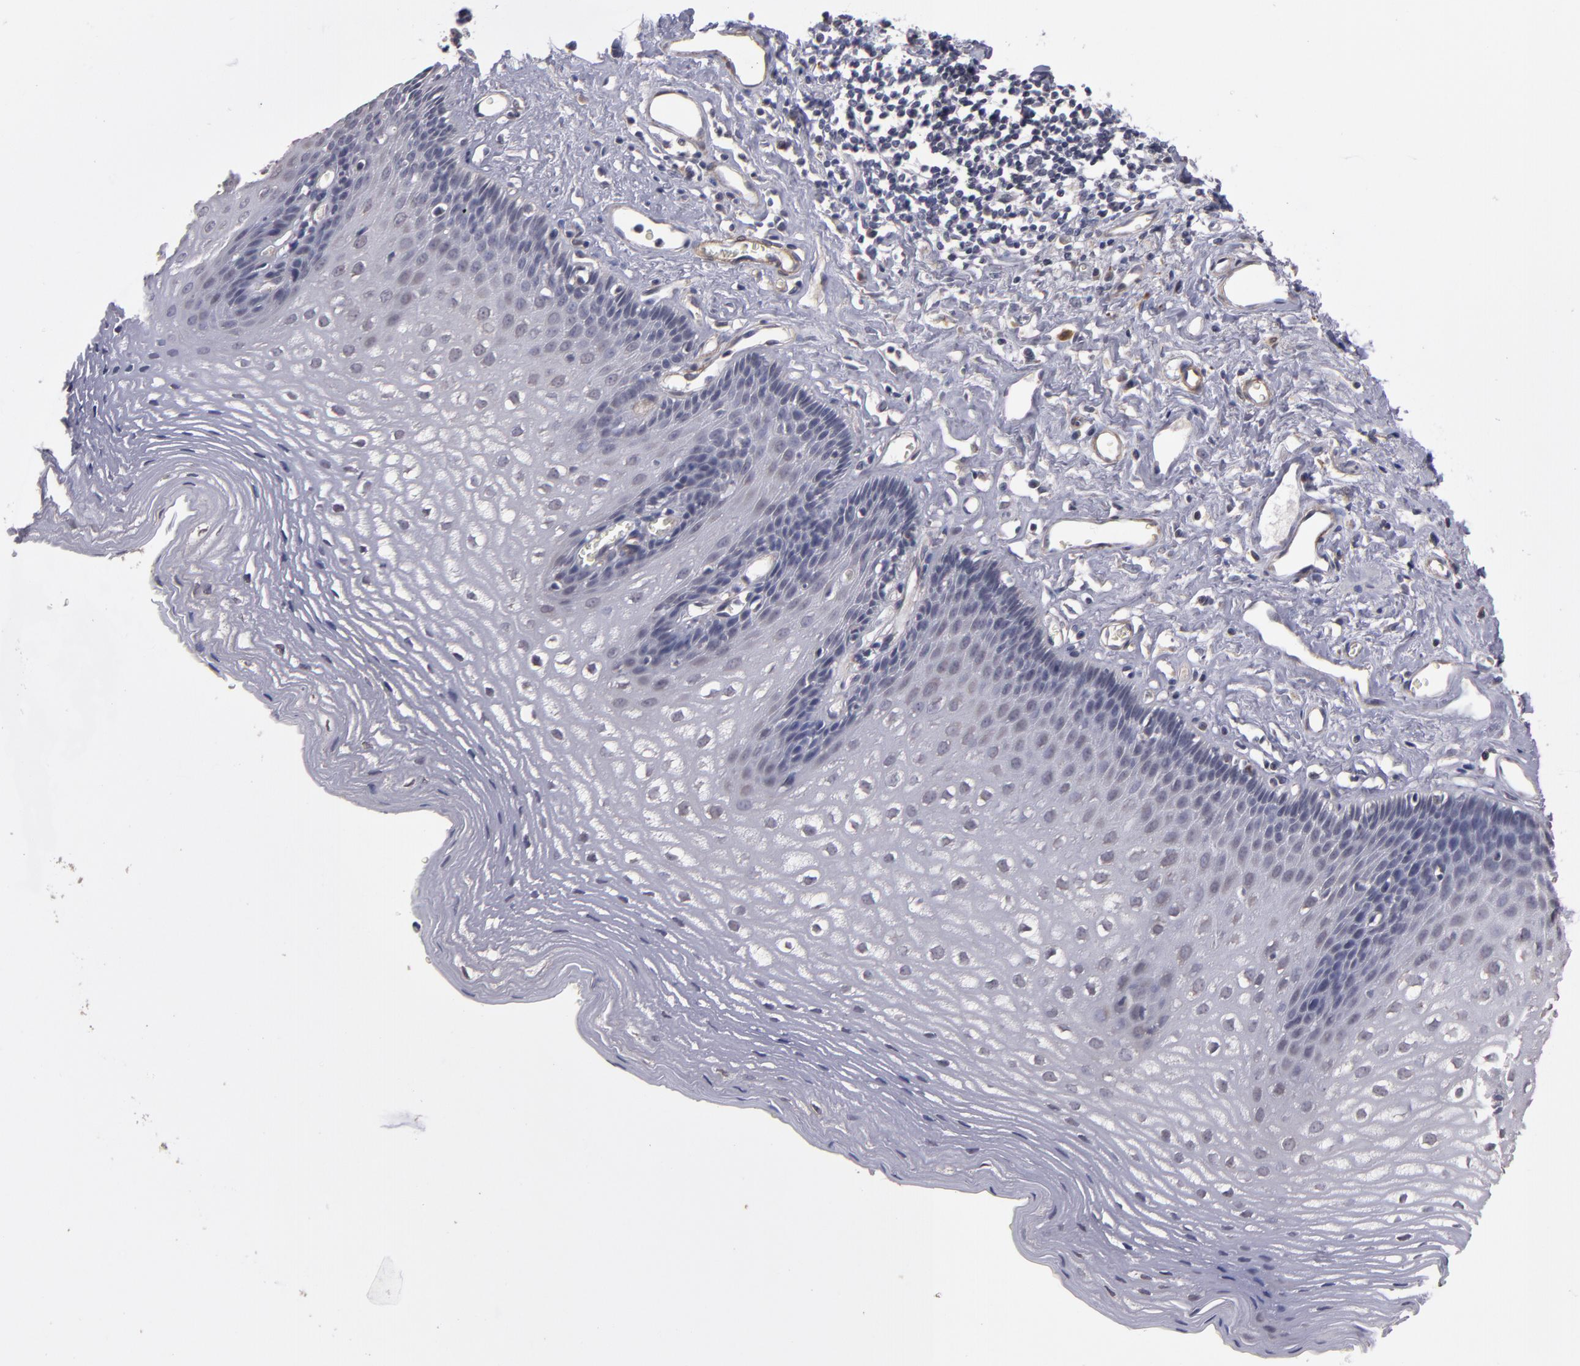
{"staining": {"intensity": "negative", "quantity": "none", "location": "none"}, "tissue": "esophagus", "cell_type": "Squamous epithelial cells", "image_type": "normal", "snomed": [{"axis": "morphology", "description": "Normal tissue, NOS"}, {"axis": "topography", "description": "Esophagus"}], "caption": "Immunohistochemistry (IHC) micrograph of normal esophagus stained for a protein (brown), which displays no staining in squamous epithelial cells. (DAB (3,3'-diaminobenzidine) immunohistochemistry, high magnification).", "gene": "CTSO", "patient": {"sex": "female", "age": 70}}